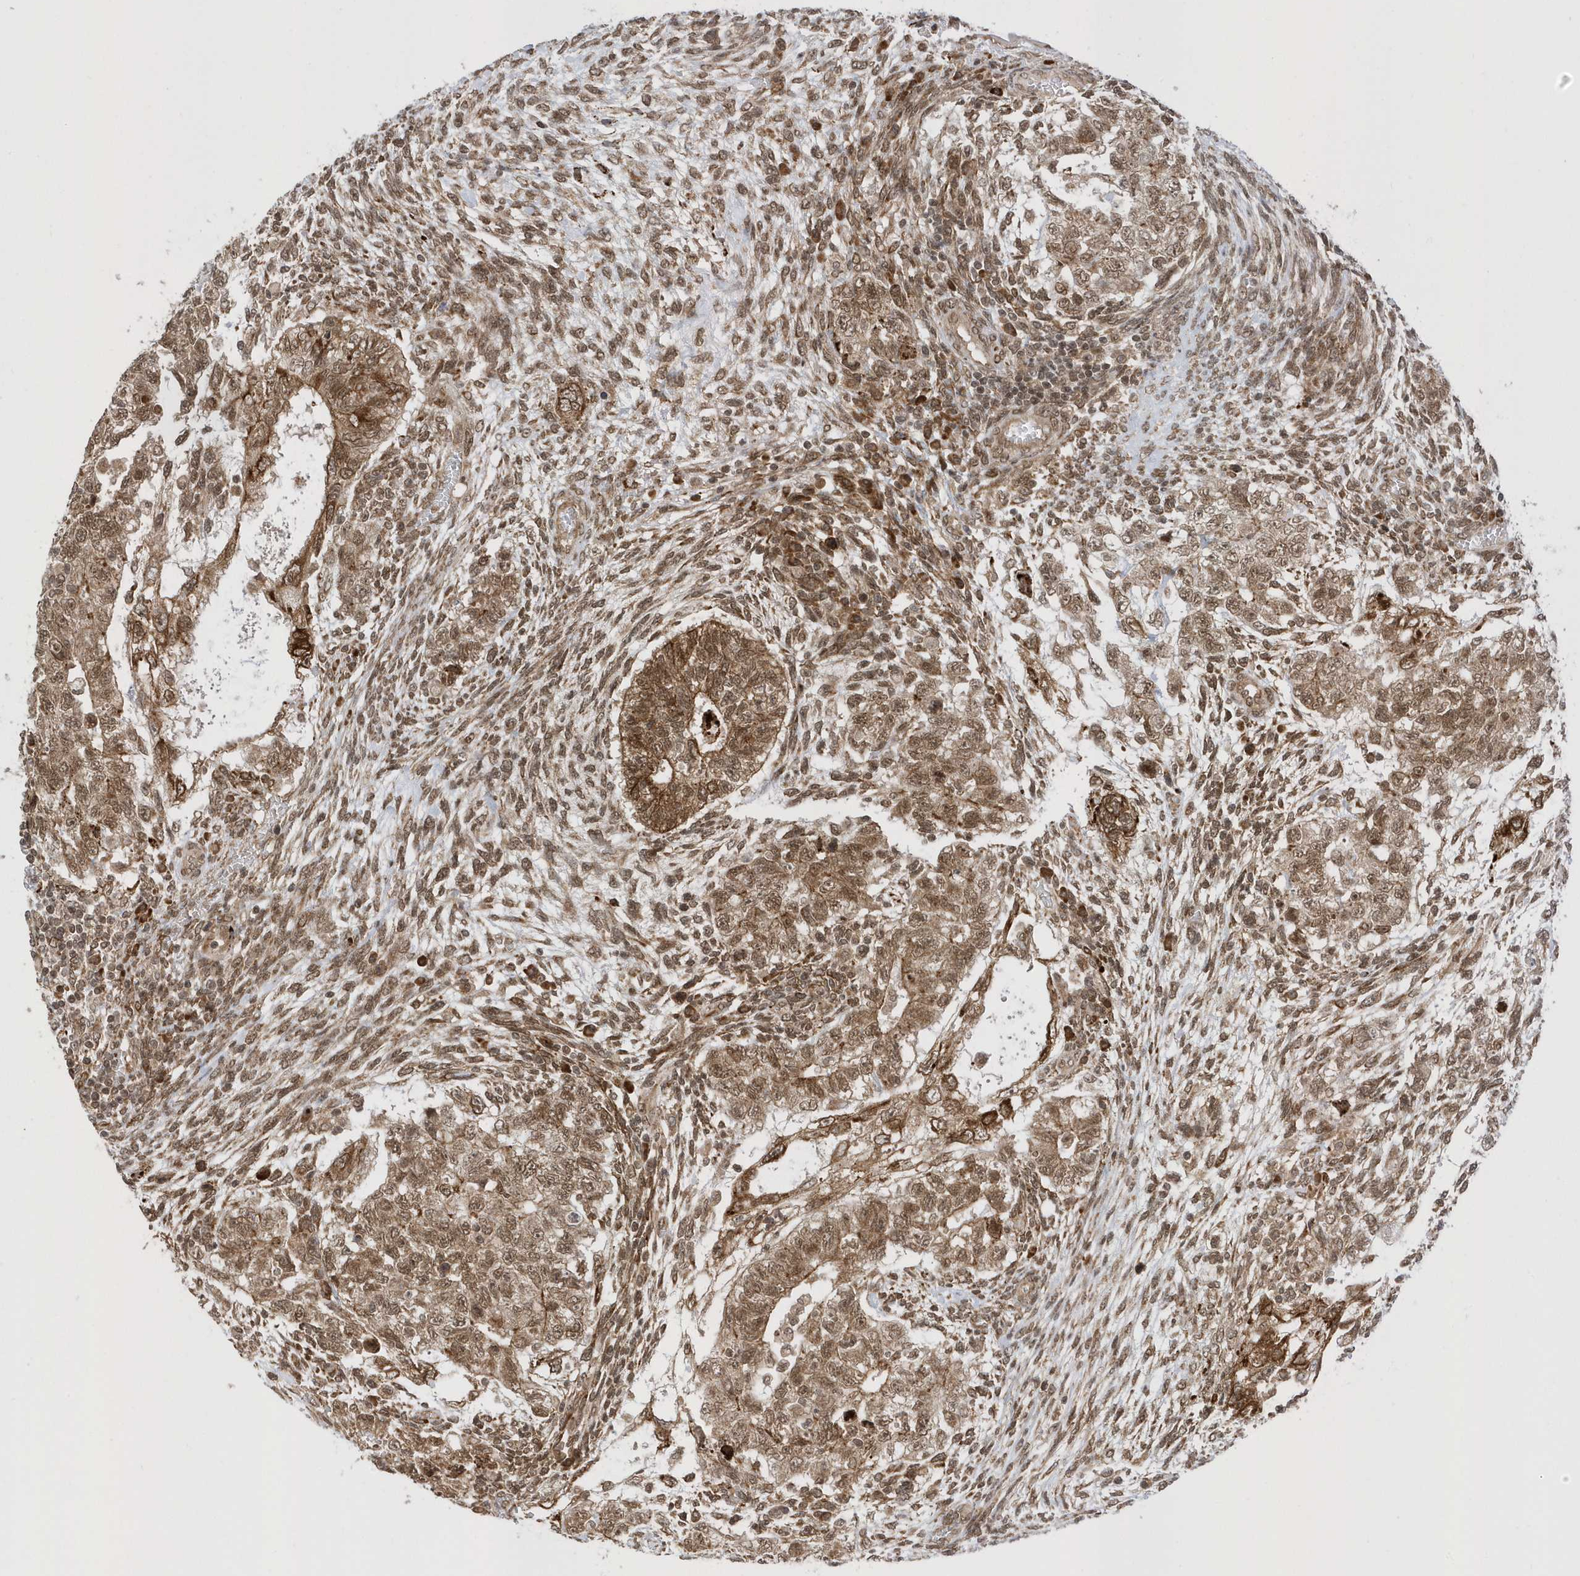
{"staining": {"intensity": "moderate", "quantity": ">75%", "location": "cytoplasmic/membranous,nuclear"}, "tissue": "testis cancer", "cell_type": "Tumor cells", "image_type": "cancer", "snomed": [{"axis": "morphology", "description": "Carcinoma, Embryonal, NOS"}, {"axis": "topography", "description": "Testis"}], "caption": "Testis cancer tissue reveals moderate cytoplasmic/membranous and nuclear positivity in approximately >75% of tumor cells The staining is performed using DAB (3,3'-diaminobenzidine) brown chromogen to label protein expression. The nuclei are counter-stained blue using hematoxylin.", "gene": "METTL21A", "patient": {"sex": "male", "age": 37}}